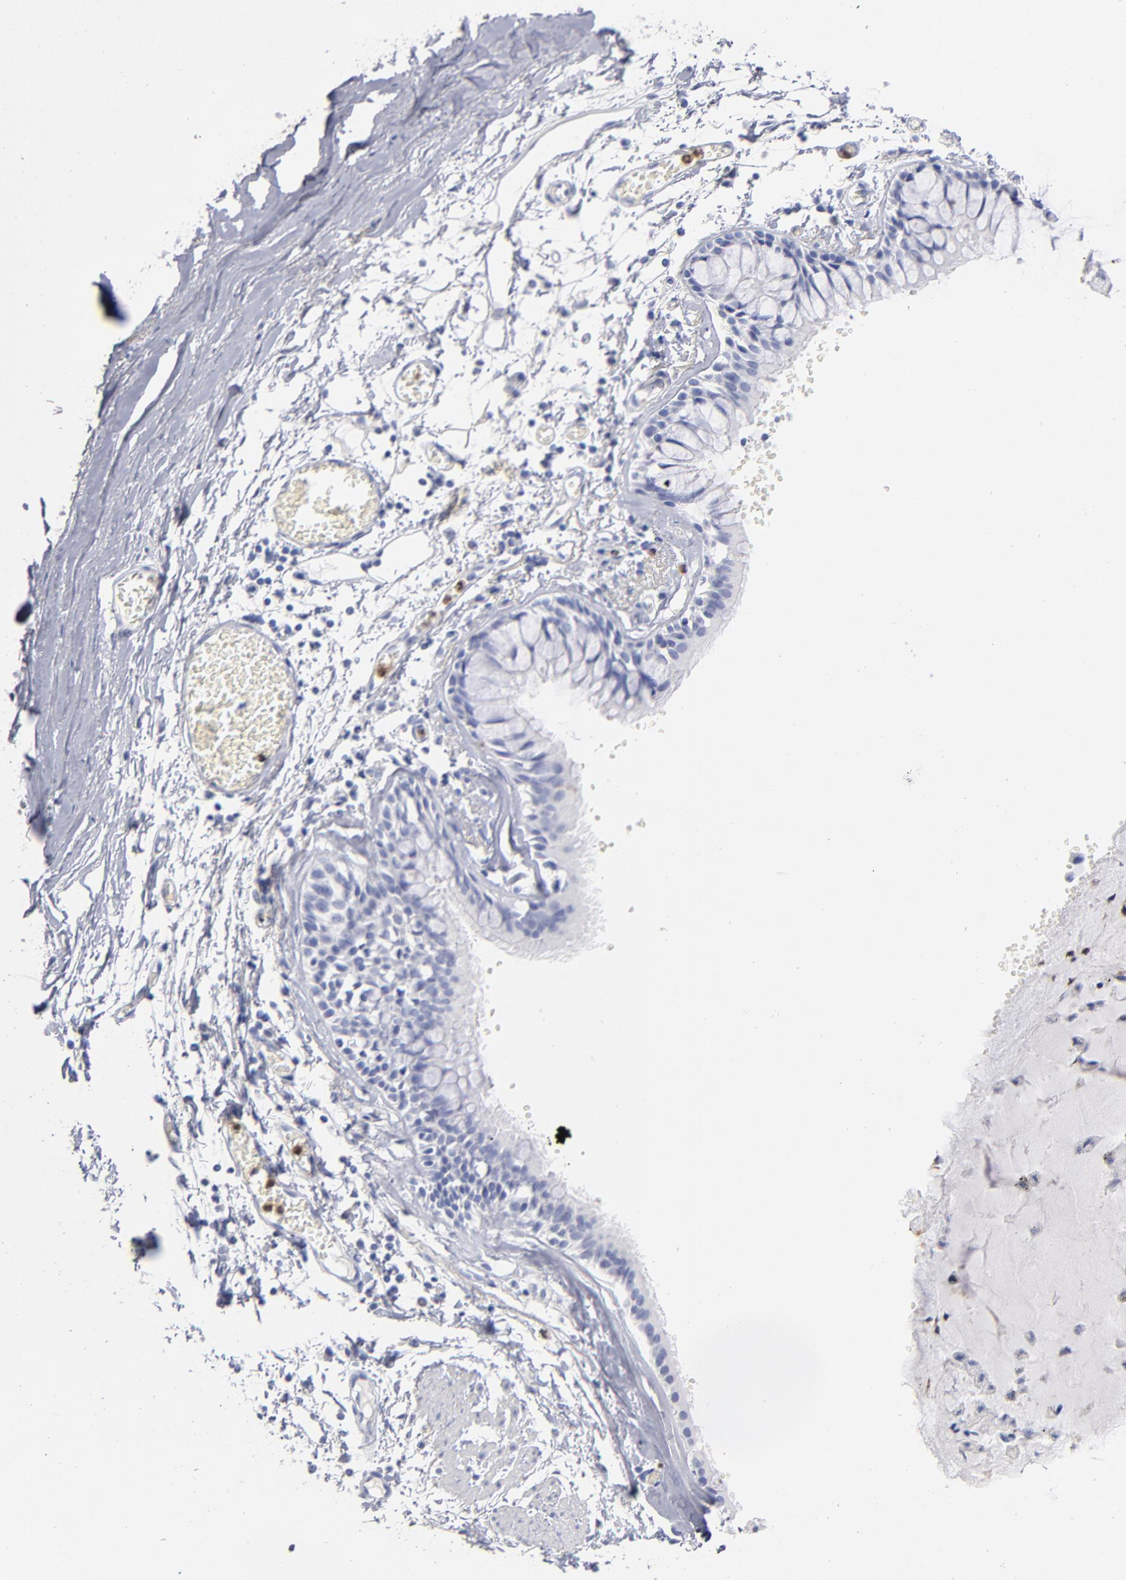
{"staining": {"intensity": "negative", "quantity": "none", "location": "none"}, "tissue": "bronchus", "cell_type": "Respiratory epithelial cells", "image_type": "normal", "snomed": [{"axis": "morphology", "description": "Normal tissue, NOS"}, {"axis": "topography", "description": "Bronchus"}, {"axis": "topography", "description": "Lung"}], "caption": "High power microscopy histopathology image of an immunohistochemistry (IHC) histopathology image of unremarkable bronchus, revealing no significant staining in respiratory epithelial cells.", "gene": "ARG1", "patient": {"sex": "female", "age": 56}}